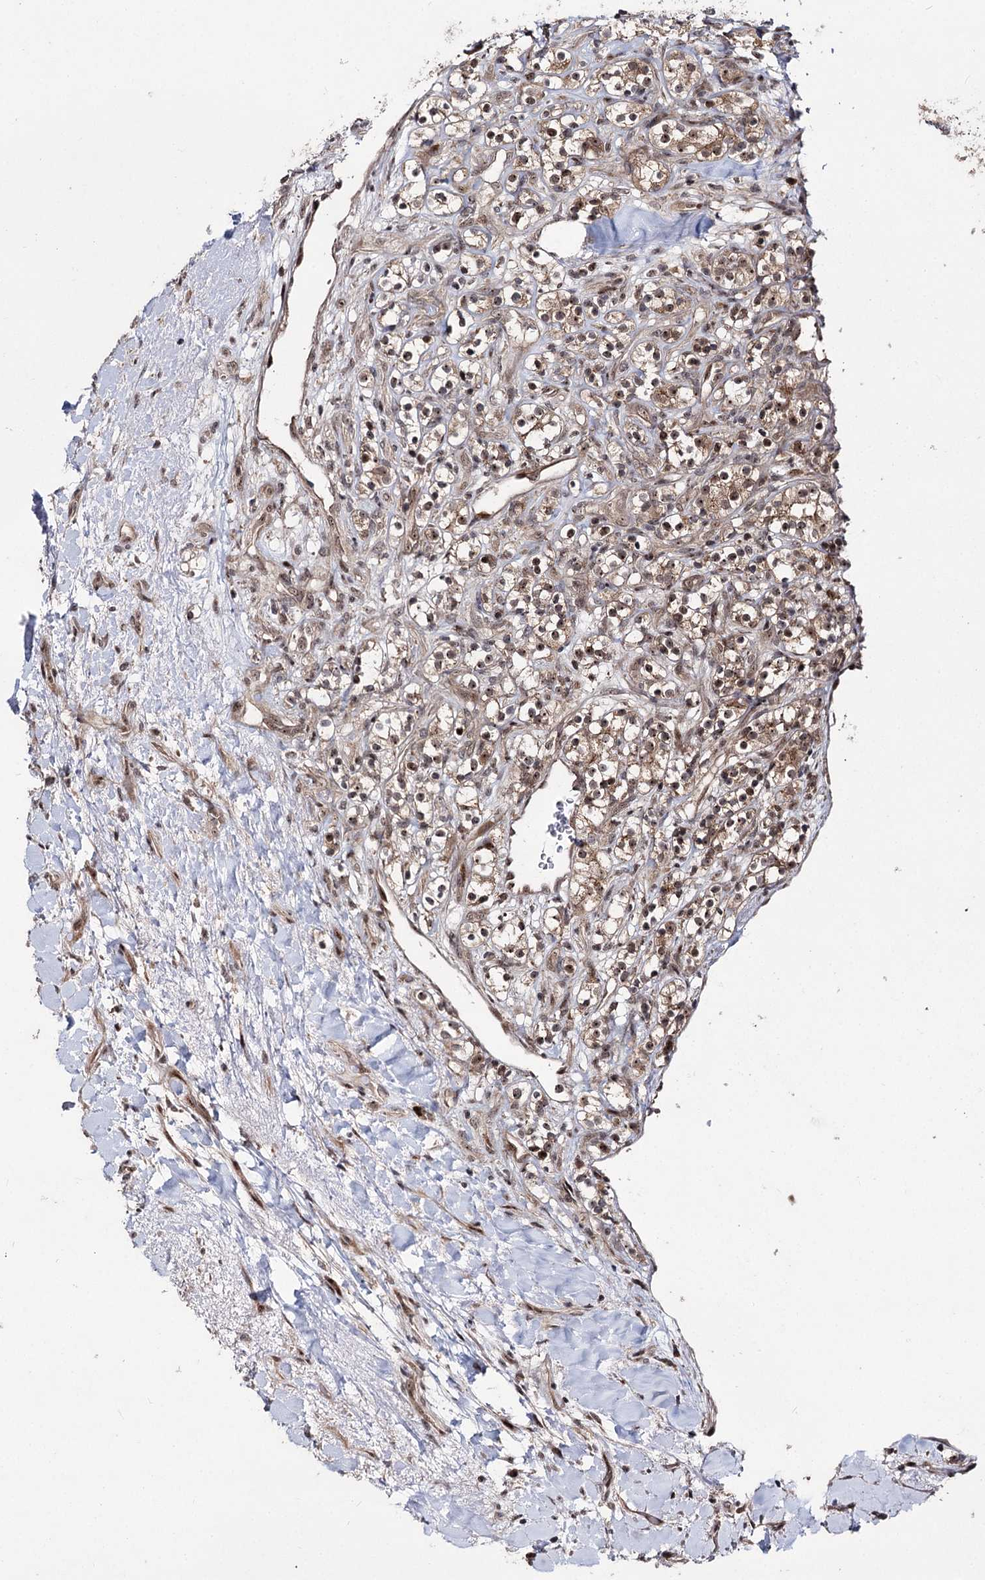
{"staining": {"intensity": "moderate", "quantity": ">75%", "location": "cytoplasmic/membranous,nuclear"}, "tissue": "renal cancer", "cell_type": "Tumor cells", "image_type": "cancer", "snomed": [{"axis": "morphology", "description": "Adenocarcinoma, NOS"}, {"axis": "topography", "description": "Kidney"}], "caption": "Tumor cells display medium levels of moderate cytoplasmic/membranous and nuclear expression in about >75% of cells in renal cancer.", "gene": "MKNK2", "patient": {"sex": "male", "age": 77}}